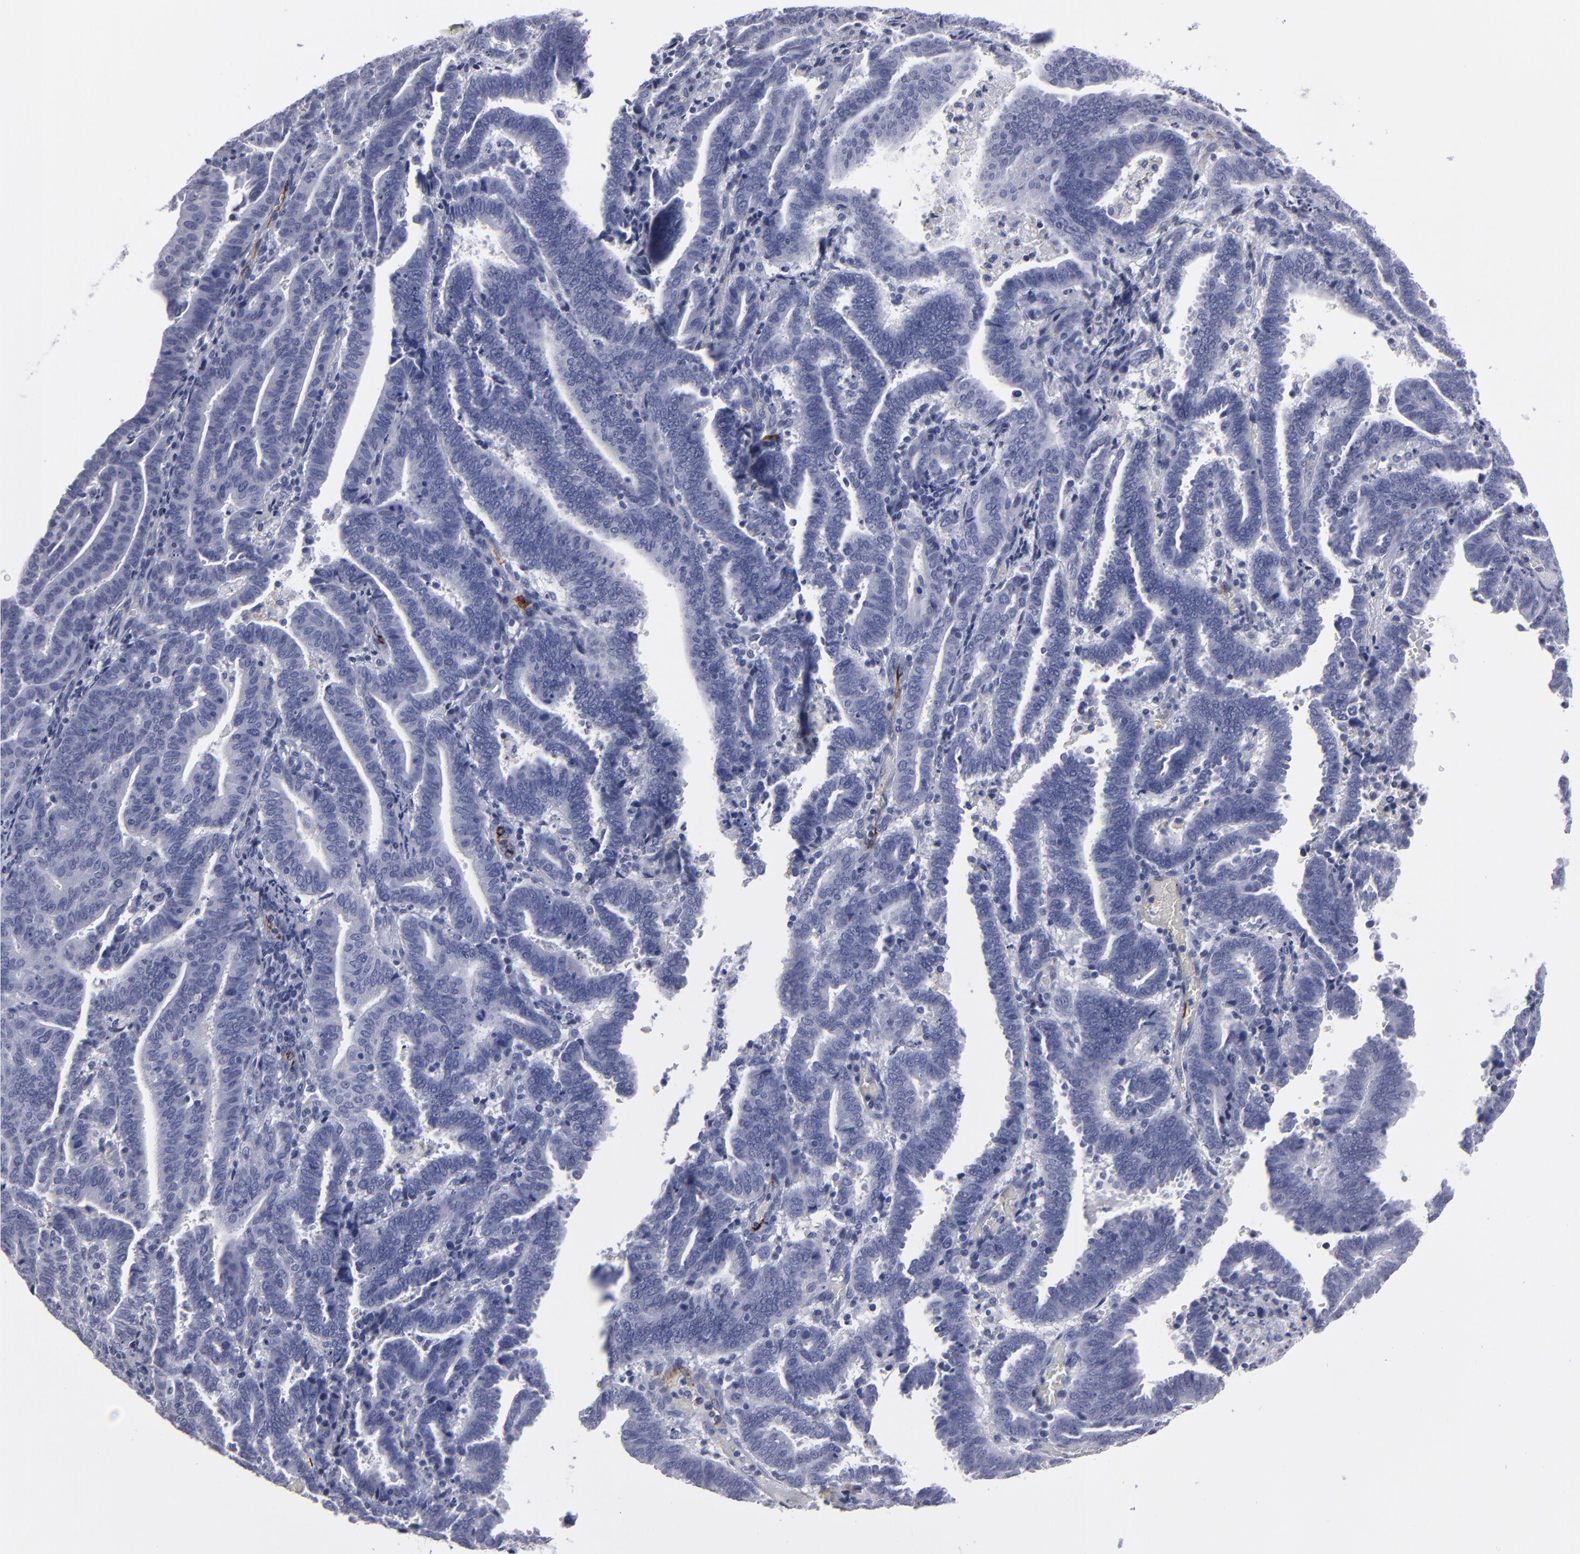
{"staining": {"intensity": "negative", "quantity": "none", "location": "none"}, "tissue": "endometrial cancer", "cell_type": "Tumor cells", "image_type": "cancer", "snomed": [{"axis": "morphology", "description": "Adenocarcinoma, NOS"}, {"axis": "topography", "description": "Uterus"}], "caption": "High power microscopy histopathology image of an immunohistochemistry photomicrograph of endometrial adenocarcinoma, revealing no significant expression in tumor cells. (DAB immunohistochemistry visualized using brightfield microscopy, high magnification).", "gene": "CADM3", "patient": {"sex": "female", "age": 83}}